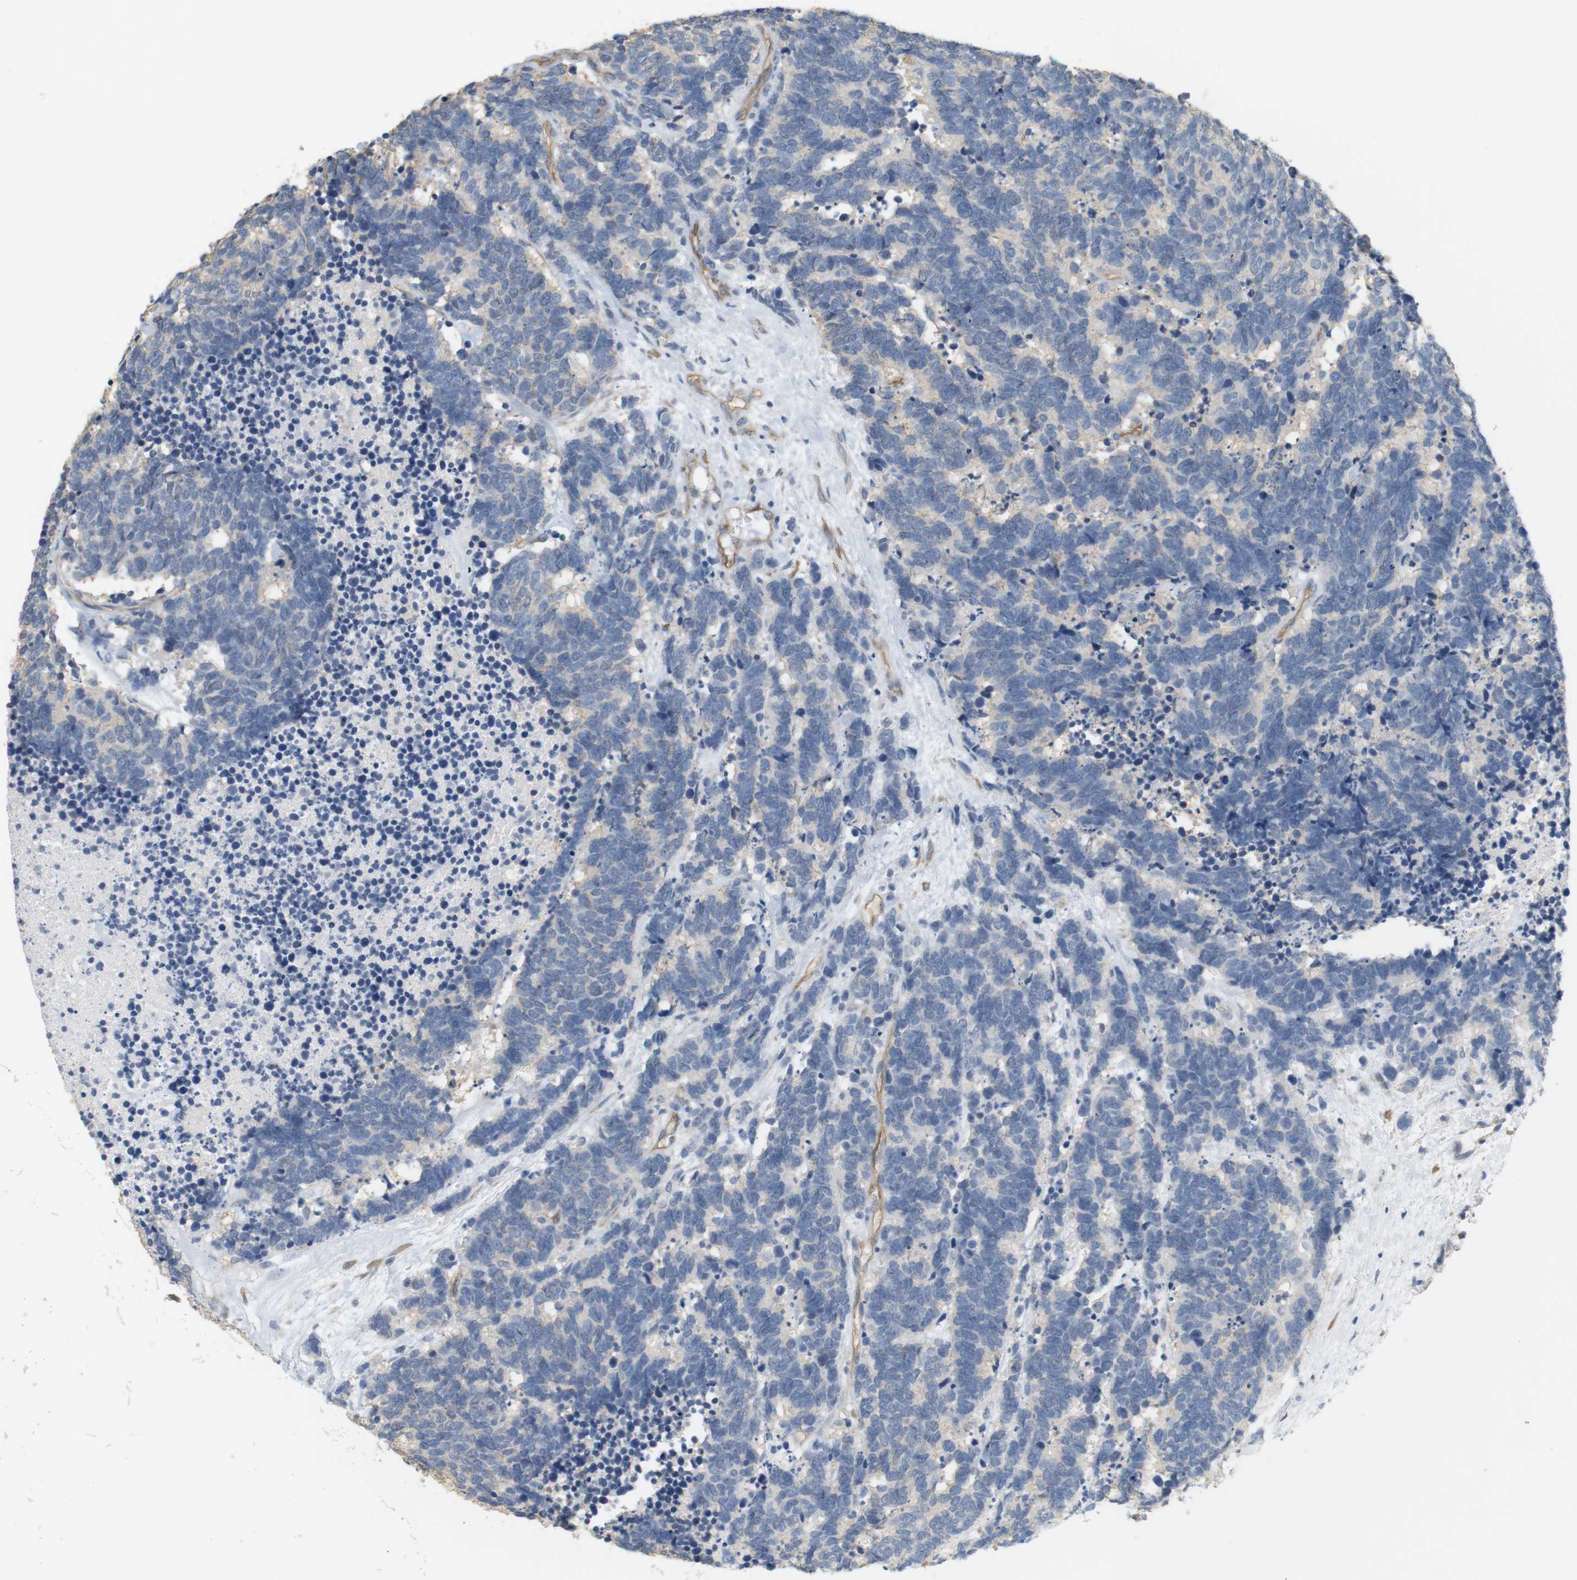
{"staining": {"intensity": "negative", "quantity": "none", "location": "none"}, "tissue": "carcinoid", "cell_type": "Tumor cells", "image_type": "cancer", "snomed": [{"axis": "morphology", "description": "Carcinoma, NOS"}, {"axis": "morphology", "description": "Carcinoid, malignant, NOS"}, {"axis": "topography", "description": "Urinary bladder"}], "caption": "Human carcinoma stained for a protein using immunohistochemistry (IHC) reveals no expression in tumor cells.", "gene": "OSR1", "patient": {"sex": "male", "age": 57}}